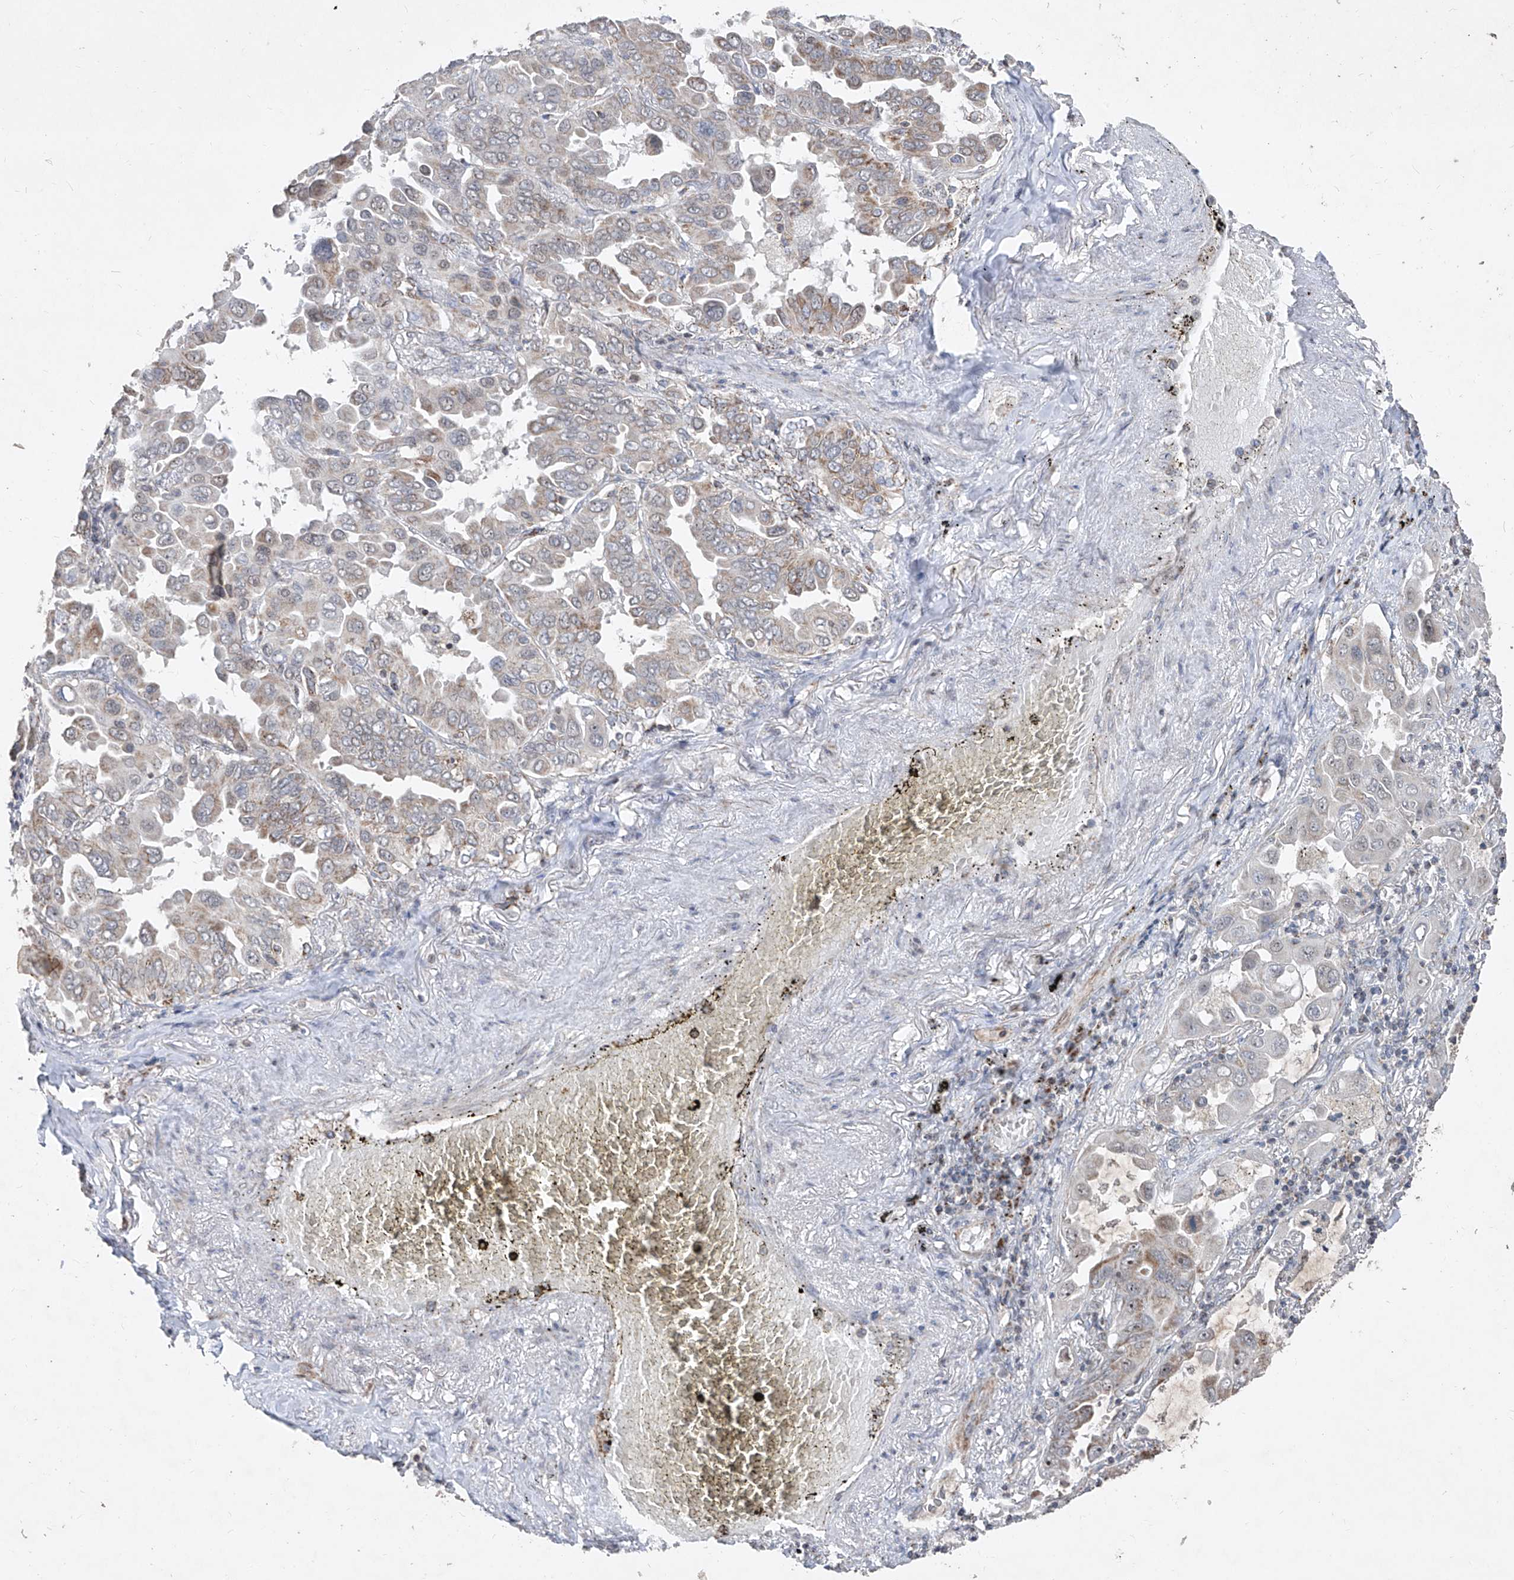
{"staining": {"intensity": "moderate", "quantity": "25%-75%", "location": "cytoplasmic/membranous"}, "tissue": "lung cancer", "cell_type": "Tumor cells", "image_type": "cancer", "snomed": [{"axis": "morphology", "description": "Adenocarcinoma, NOS"}, {"axis": "topography", "description": "Lung"}], "caption": "This is an image of immunohistochemistry (IHC) staining of lung cancer, which shows moderate expression in the cytoplasmic/membranous of tumor cells.", "gene": "NDUFB3", "patient": {"sex": "male", "age": 64}}